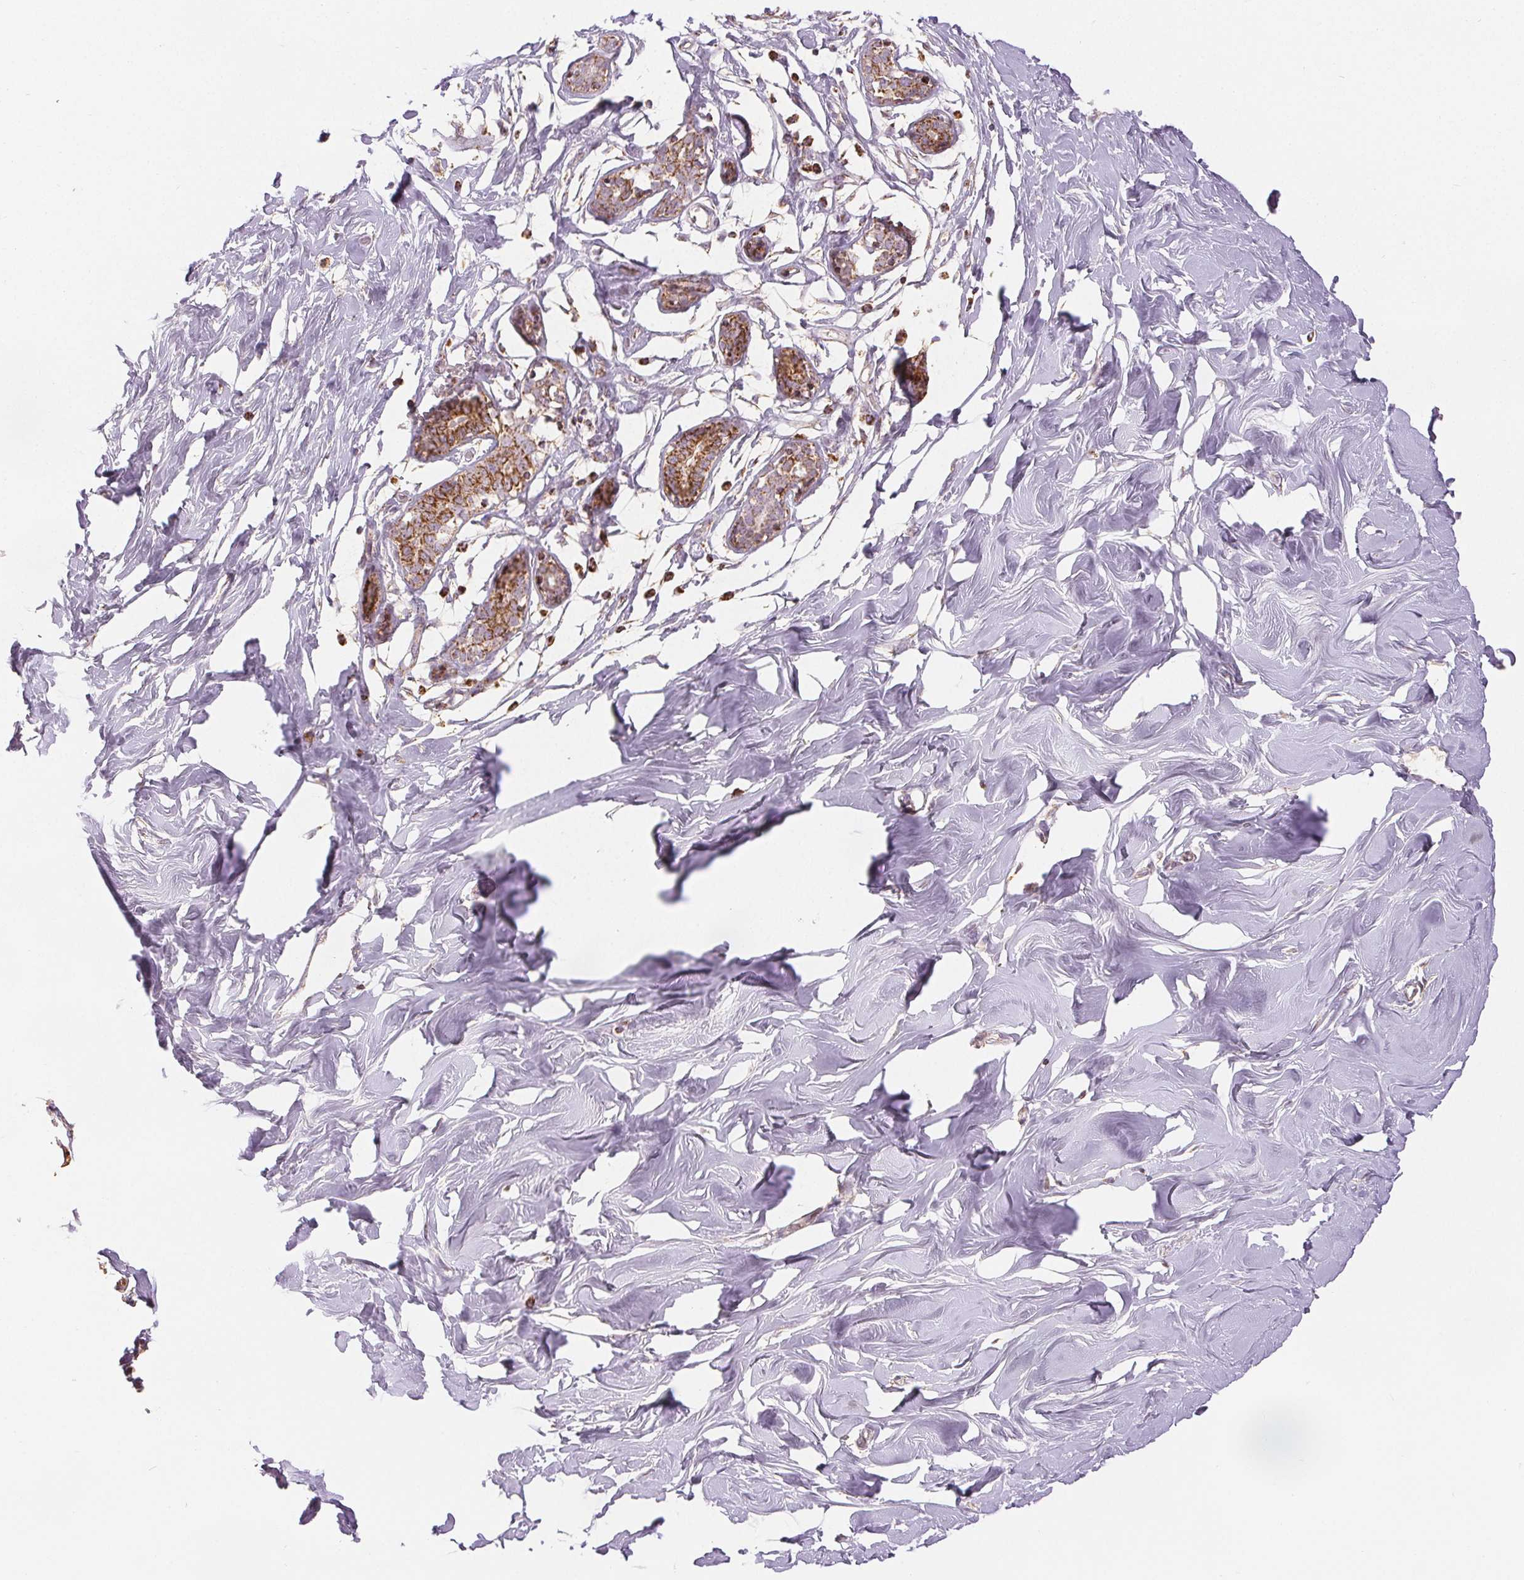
{"staining": {"intensity": "moderate", "quantity": "<25%", "location": "cytoplasmic/membranous"}, "tissue": "breast", "cell_type": "Adipocytes", "image_type": "normal", "snomed": [{"axis": "morphology", "description": "Normal tissue, NOS"}, {"axis": "topography", "description": "Breast"}], "caption": "Moderate cytoplasmic/membranous positivity is identified in about <25% of adipocytes in unremarkable breast. The staining is performed using DAB (3,3'-diaminobenzidine) brown chromogen to label protein expression. The nuclei are counter-stained blue using hematoxylin.", "gene": "SDHB", "patient": {"sex": "female", "age": 27}}